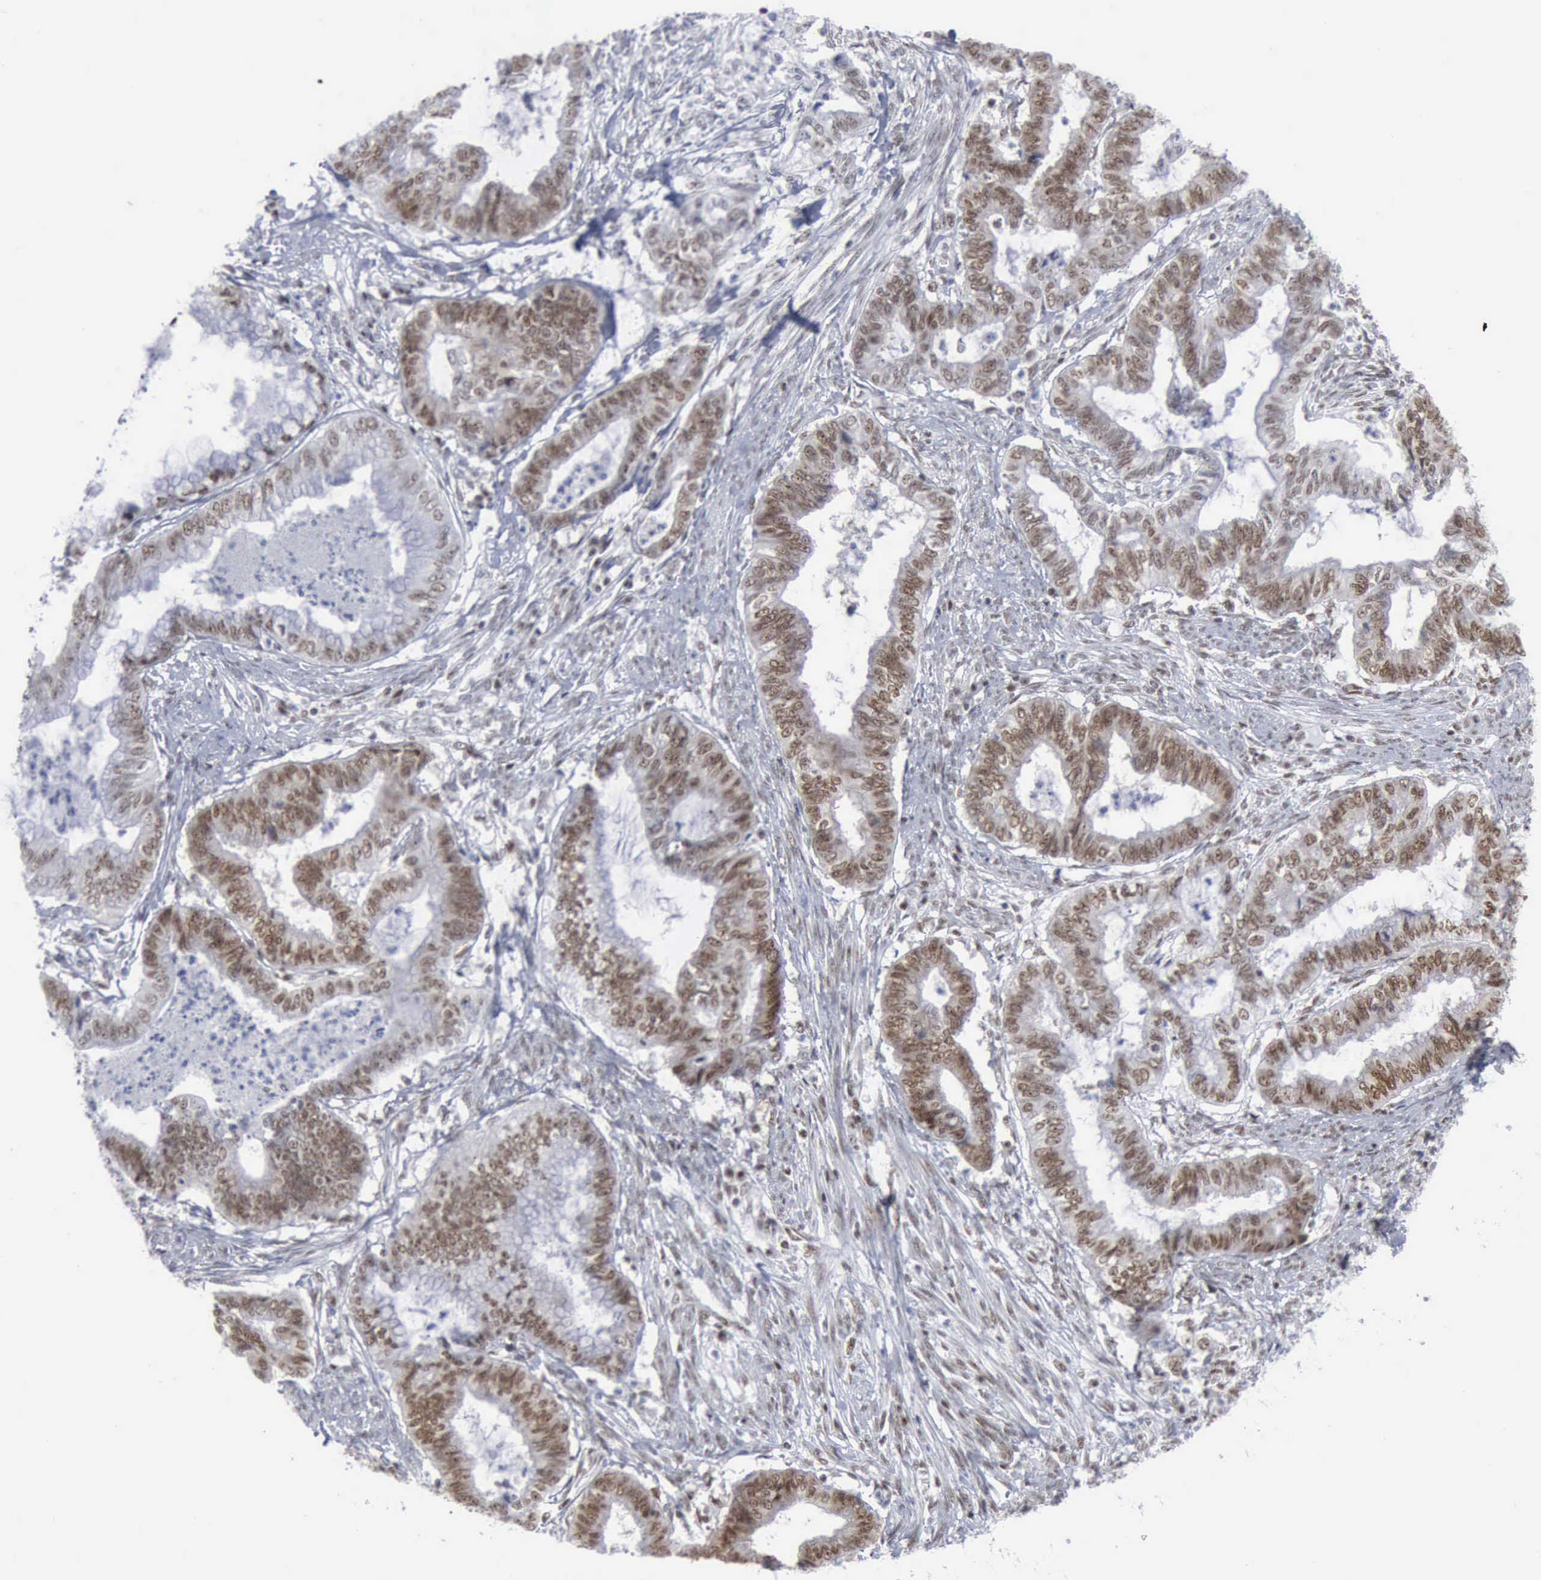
{"staining": {"intensity": "moderate", "quantity": ">75%", "location": "nuclear"}, "tissue": "endometrial cancer", "cell_type": "Tumor cells", "image_type": "cancer", "snomed": [{"axis": "morphology", "description": "Necrosis, NOS"}, {"axis": "morphology", "description": "Adenocarcinoma, NOS"}, {"axis": "topography", "description": "Endometrium"}], "caption": "Immunohistochemical staining of endometrial adenocarcinoma shows medium levels of moderate nuclear protein staining in approximately >75% of tumor cells.", "gene": "XPA", "patient": {"sex": "female", "age": 79}}